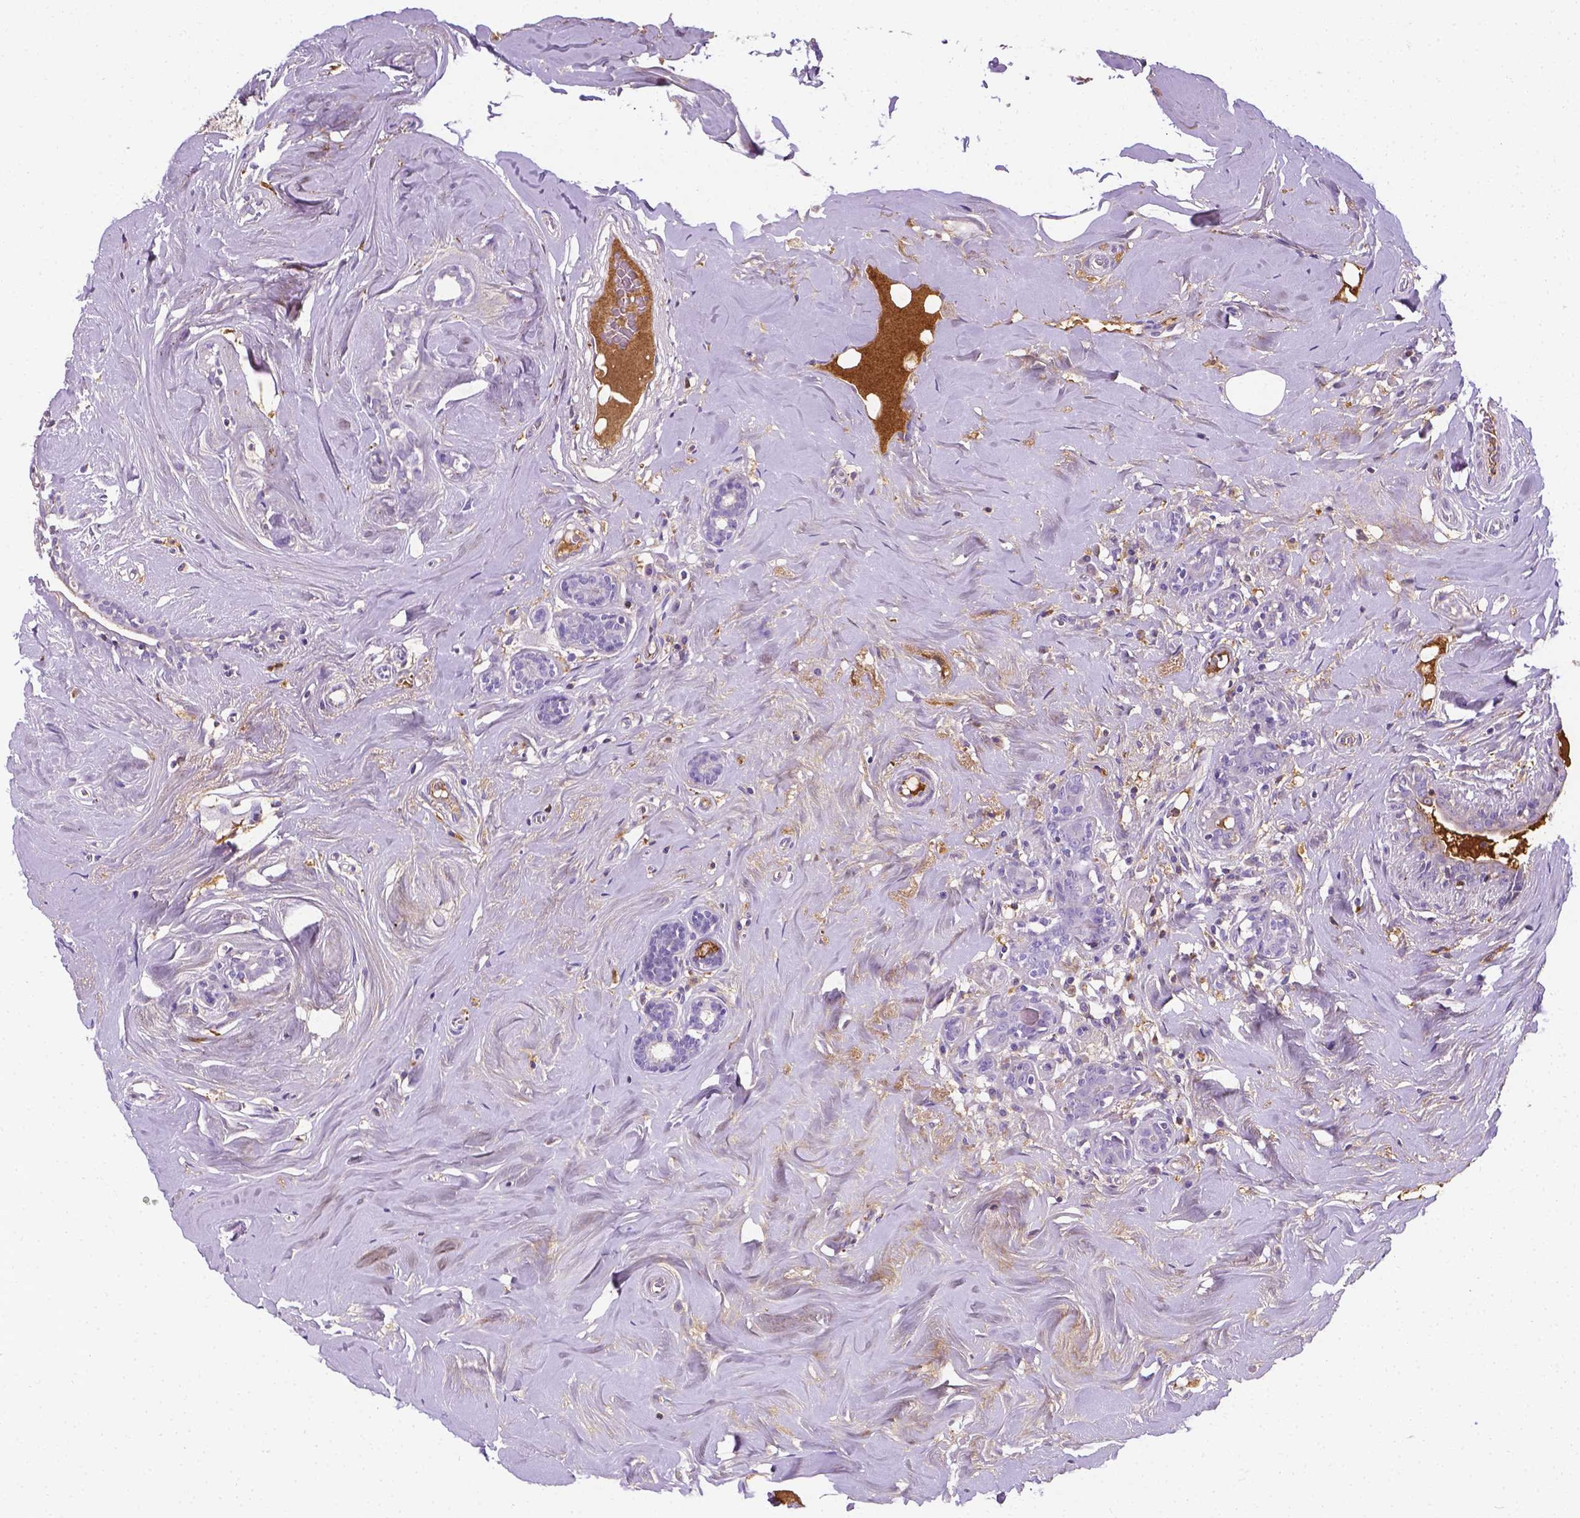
{"staining": {"intensity": "negative", "quantity": "none", "location": "none"}, "tissue": "breast cancer", "cell_type": "Tumor cells", "image_type": "cancer", "snomed": [{"axis": "morphology", "description": "Normal tissue, NOS"}, {"axis": "morphology", "description": "Duct carcinoma"}, {"axis": "topography", "description": "Breast"}], "caption": "A histopathology image of breast cancer stained for a protein shows no brown staining in tumor cells.", "gene": "APOE", "patient": {"sex": "female", "age": 43}}